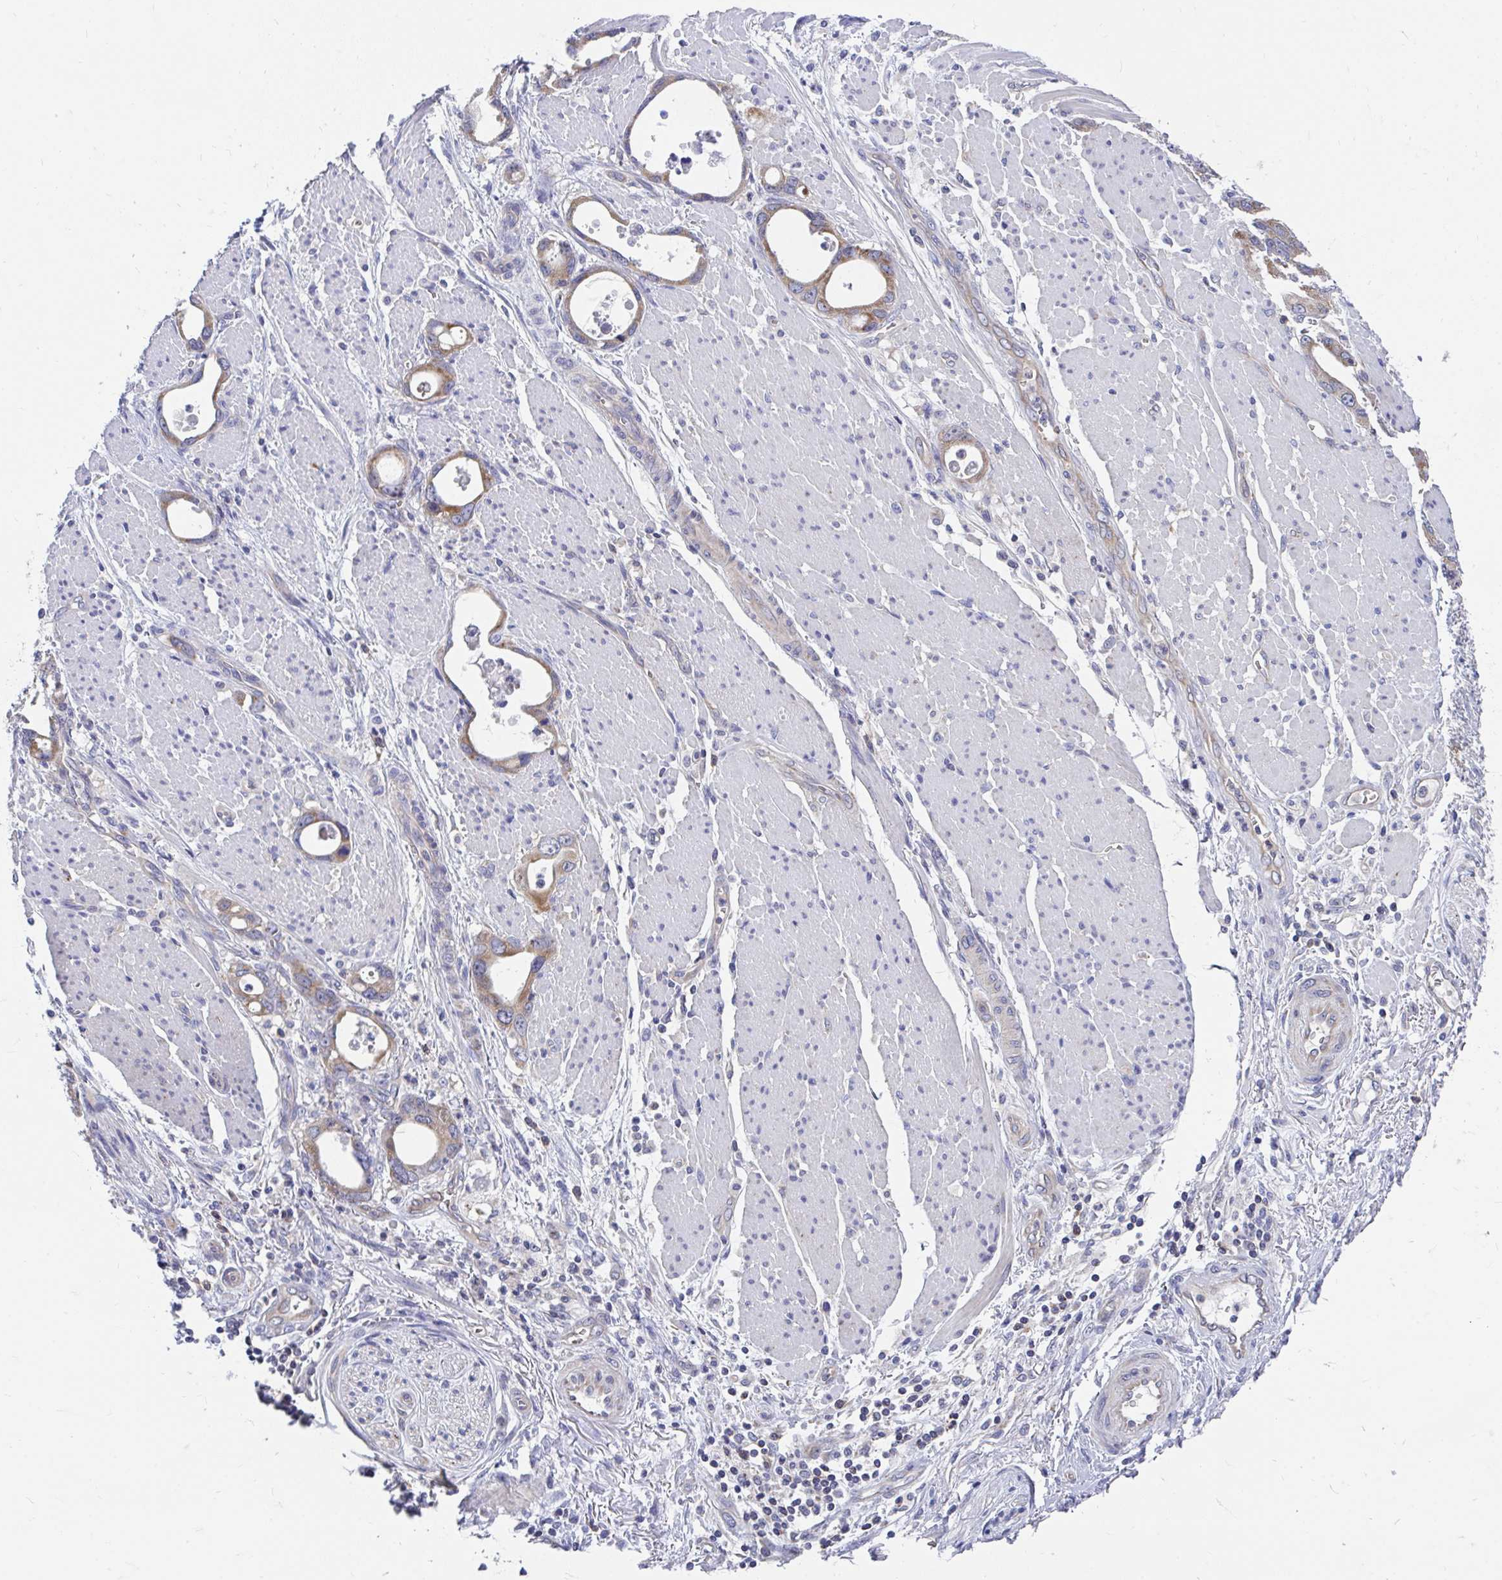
{"staining": {"intensity": "strong", "quantity": "25%-75%", "location": "cytoplasmic/membranous"}, "tissue": "stomach cancer", "cell_type": "Tumor cells", "image_type": "cancer", "snomed": [{"axis": "morphology", "description": "Adenocarcinoma, NOS"}, {"axis": "topography", "description": "Stomach, upper"}], "caption": "Immunohistochemical staining of adenocarcinoma (stomach) exhibits strong cytoplasmic/membranous protein staining in approximately 25%-75% of tumor cells.", "gene": "FHIP1B", "patient": {"sex": "male", "age": 74}}